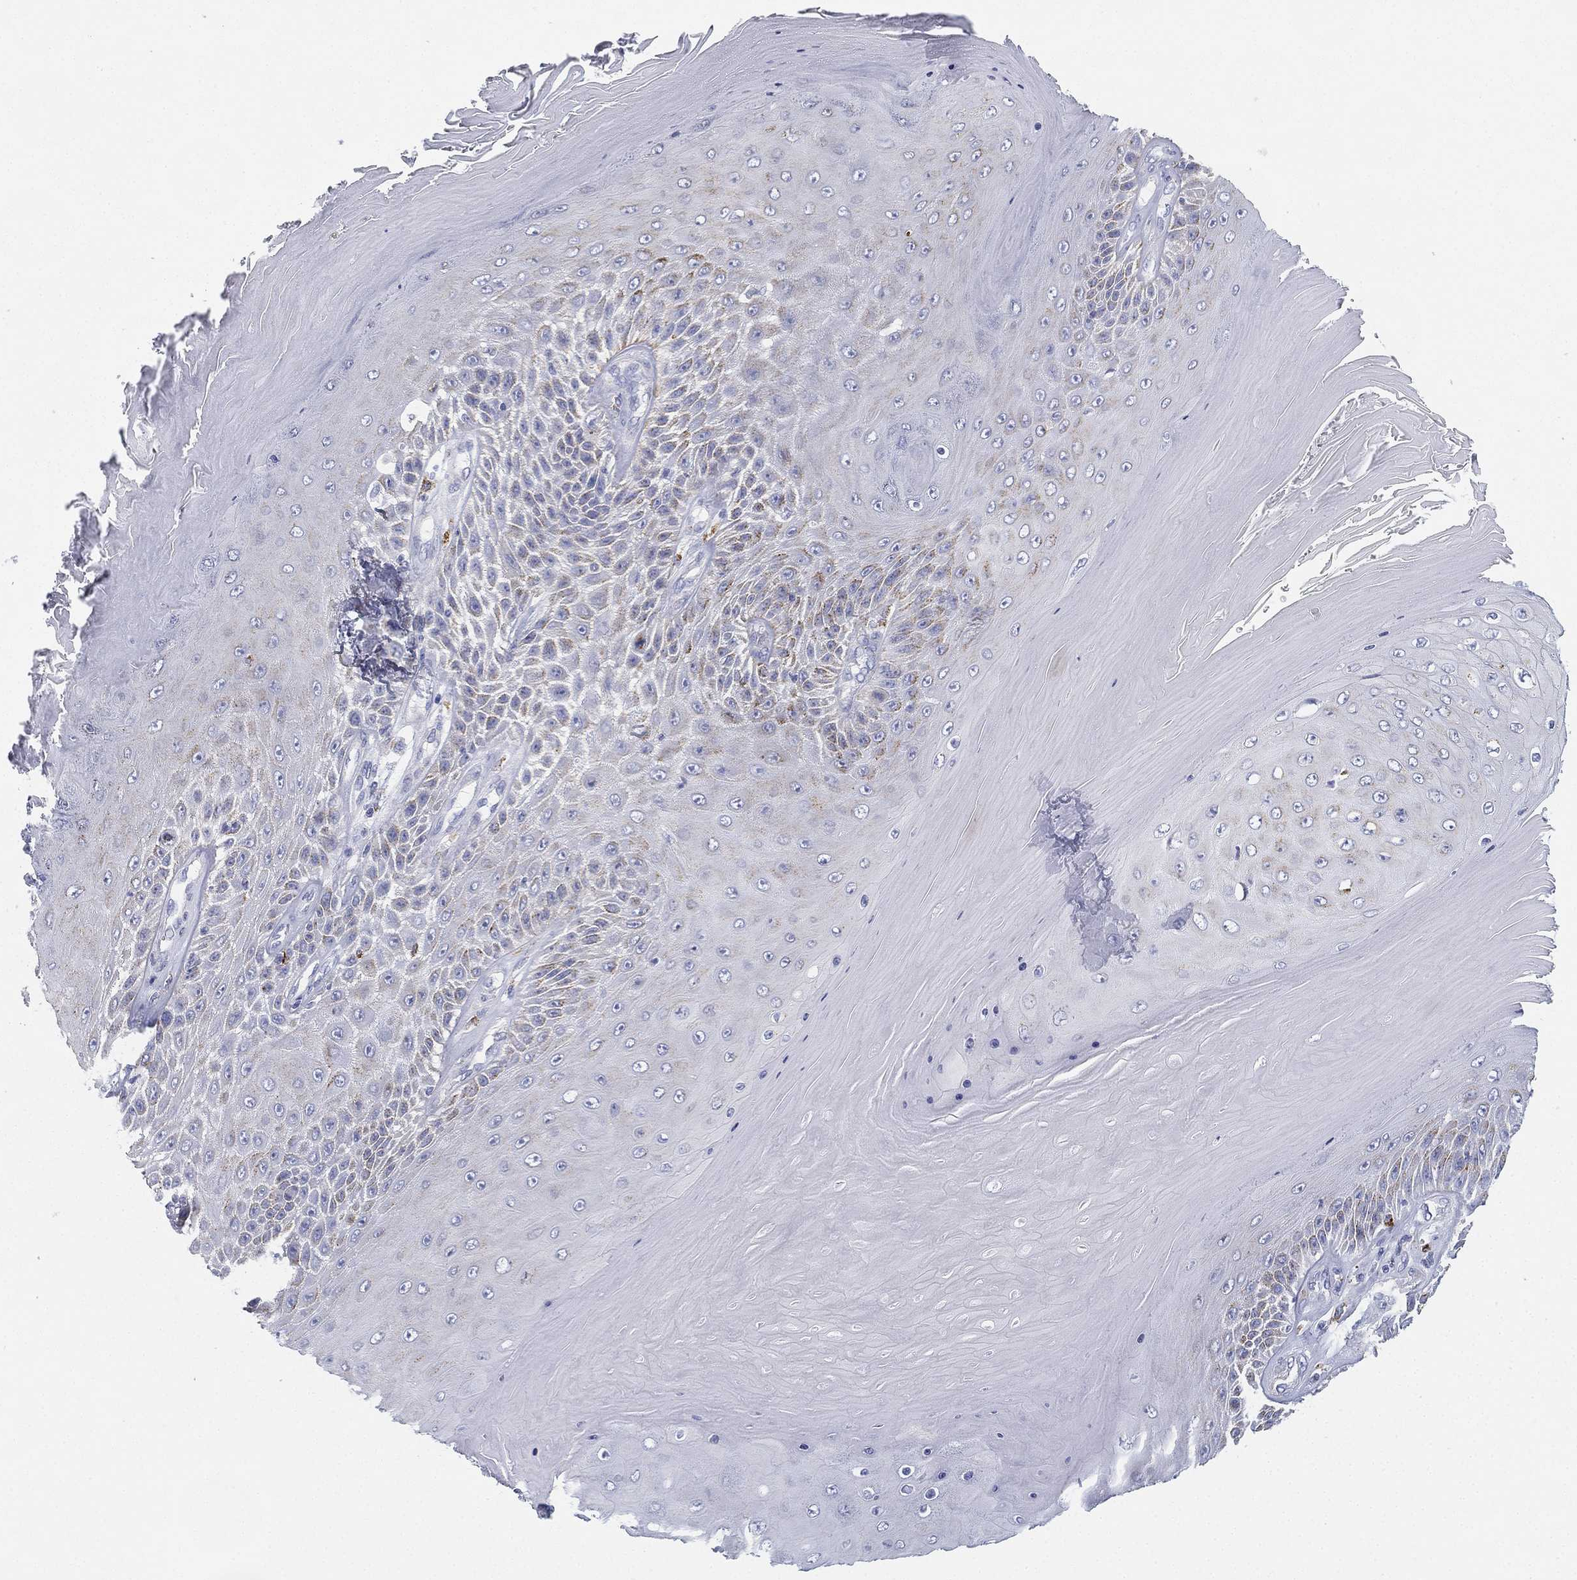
{"staining": {"intensity": "weak", "quantity": "<25%", "location": "cytoplasmic/membranous"}, "tissue": "skin cancer", "cell_type": "Tumor cells", "image_type": "cancer", "snomed": [{"axis": "morphology", "description": "Squamous cell carcinoma, NOS"}, {"axis": "topography", "description": "Skin"}], "caption": "A high-resolution photomicrograph shows immunohistochemistry staining of squamous cell carcinoma (skin), which shows no significant positivity in tumor cells. The staining is performed using DAB (3,3'-diaminobenzidine) brown chromogen with nuclei counter-stained in using hematoxylin.", "gene": "NPC2", "patient": {"sex": "male", "age": 62}}